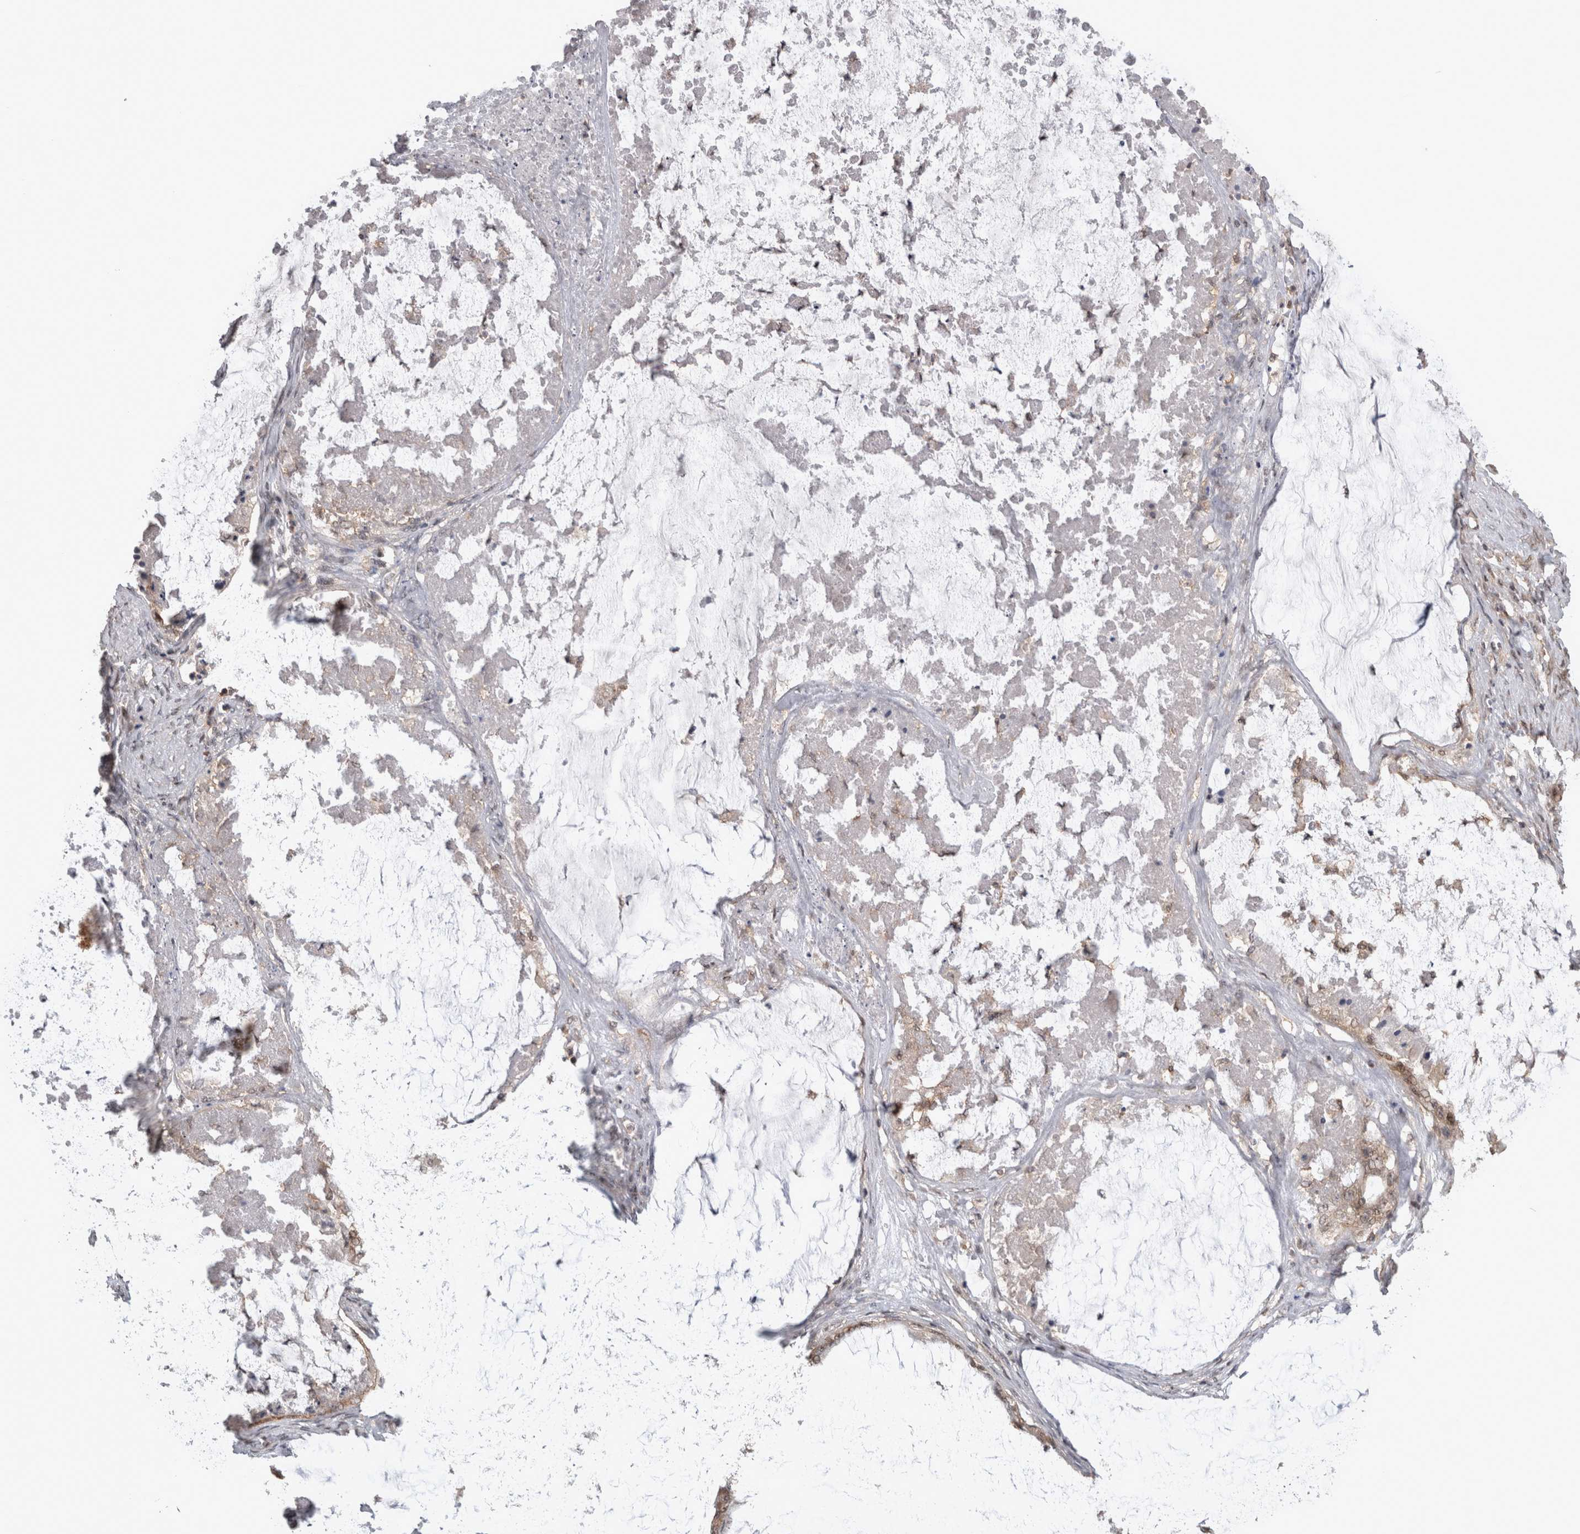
{"staining": {"intensity": "moderate", "quantity": ">75%", "location": "cytoplasmic/membranous"}, "tissue": "ovarian cancer", "cell_type": "Tumor cells", "image_type": "cancer", "snomed": [{"axis": "morphology", "description": "Cystadenocarcinoma, mucinous, NOS"}, {"axis": "topography", "description": "Ovary"}], "caption": "A high-resolution histopathology image shows immunohistochemistry staining of mucinous cystadenocarcinoma (ovarian), which demonstrates moderate cytoplasmic/membranous positivity in approximately >75% of tumor cells.", "gene": "ATXN2", "patient": {"sex": "female", "age": 61}}